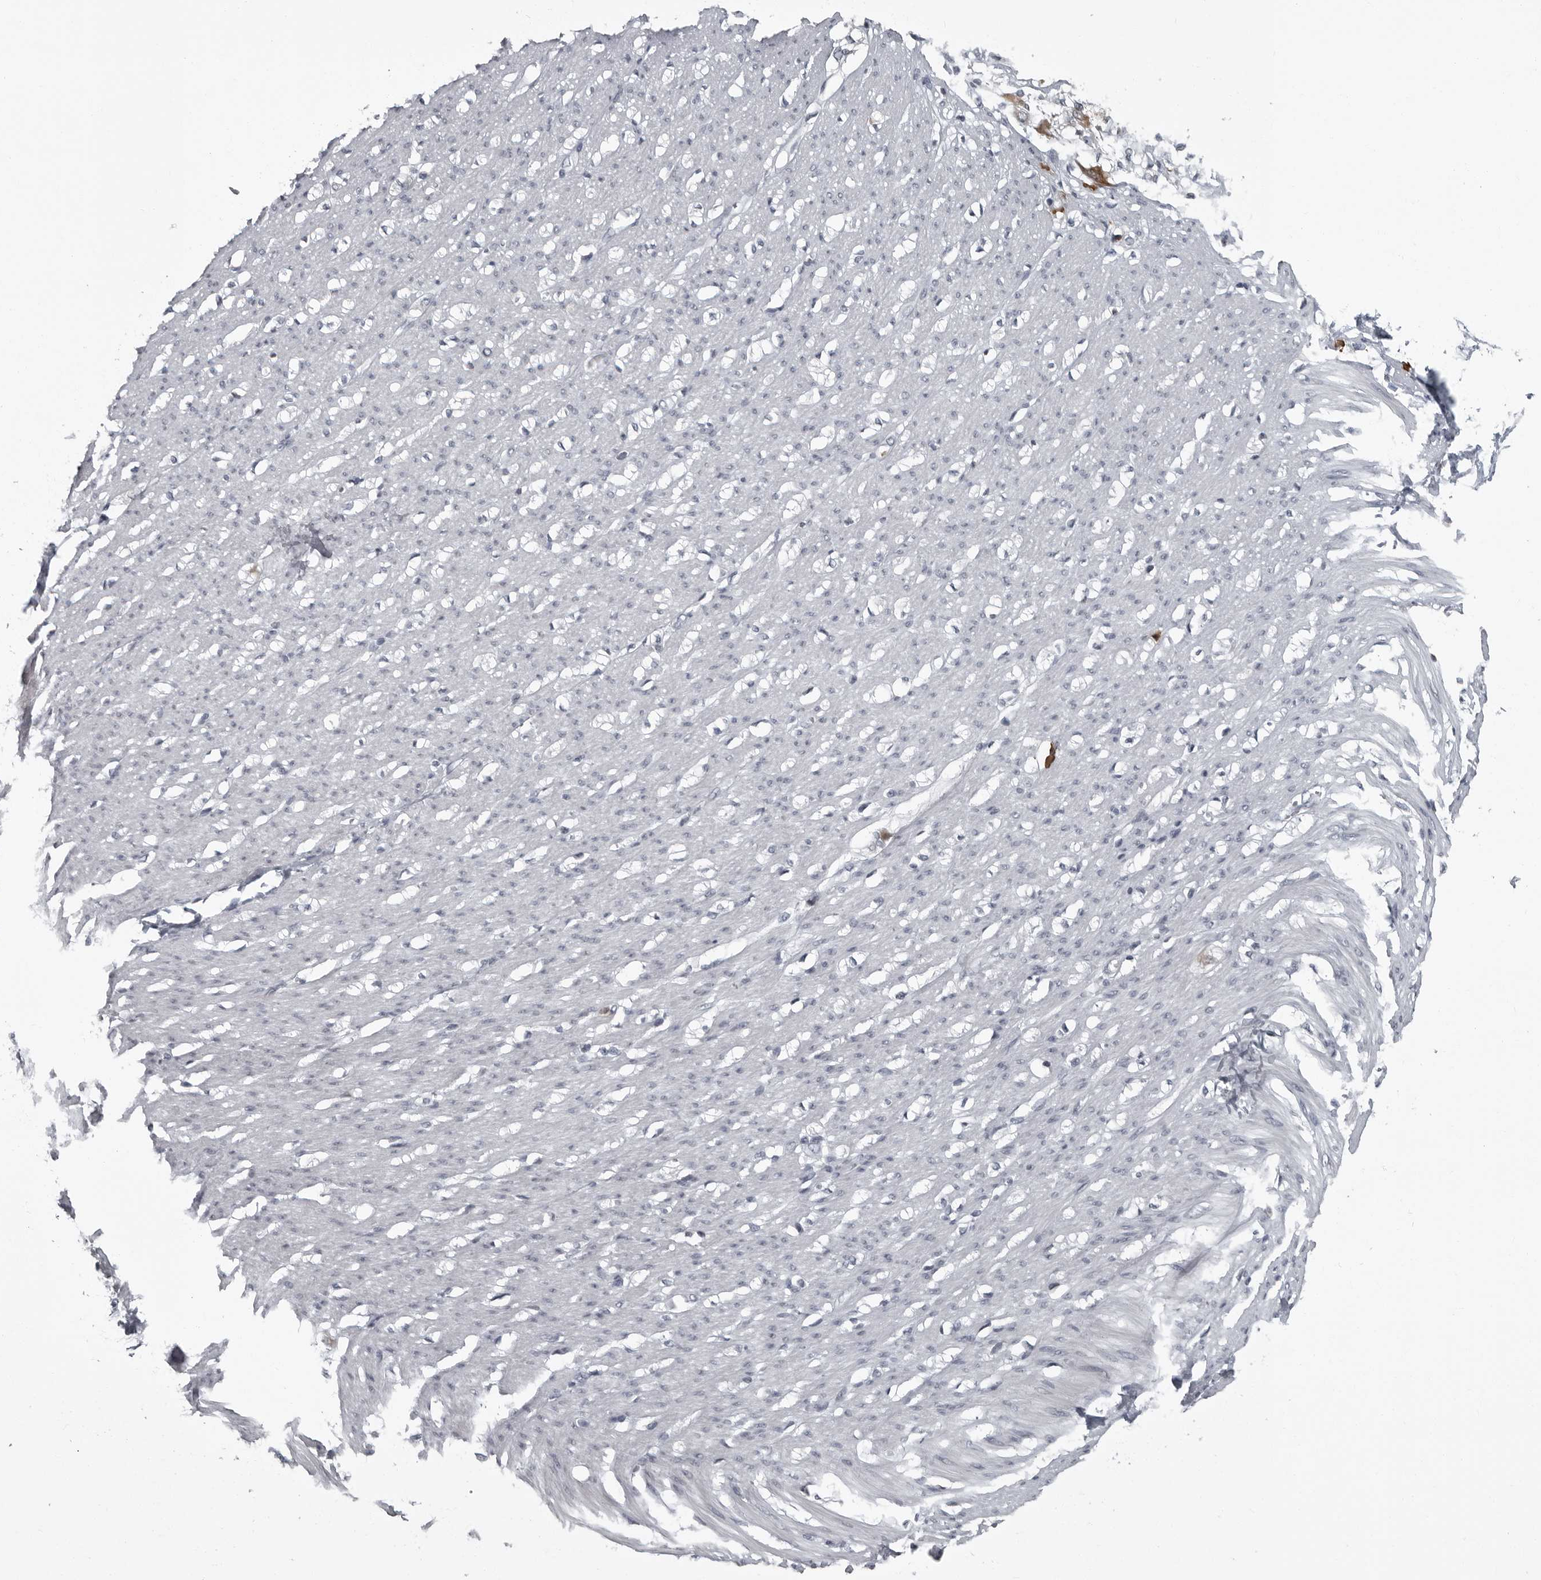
{"staining": {"intensity": "negative", "quantity": "none", "location": "none"}, "tissue": "smooth muscle", "cell_type": "Smooth muscle cells", "image_type": "normal", "snomed": [{"axis": "morphology", "description": "Normal tissue, NOS"}, {"axis": "morphology", "description": "Adenocarcinoma, NOS"}, {"axis": "topography", "description": "Colon"}, {"axis": "topography", "description": "Peripheral nerve tissue"}], "caption": "Smooth muscle stained for a protein using IHC shows no staining smooth muscle cells.", "gene": "RTCA", "patient": {"sex": "male", "age": 14}}